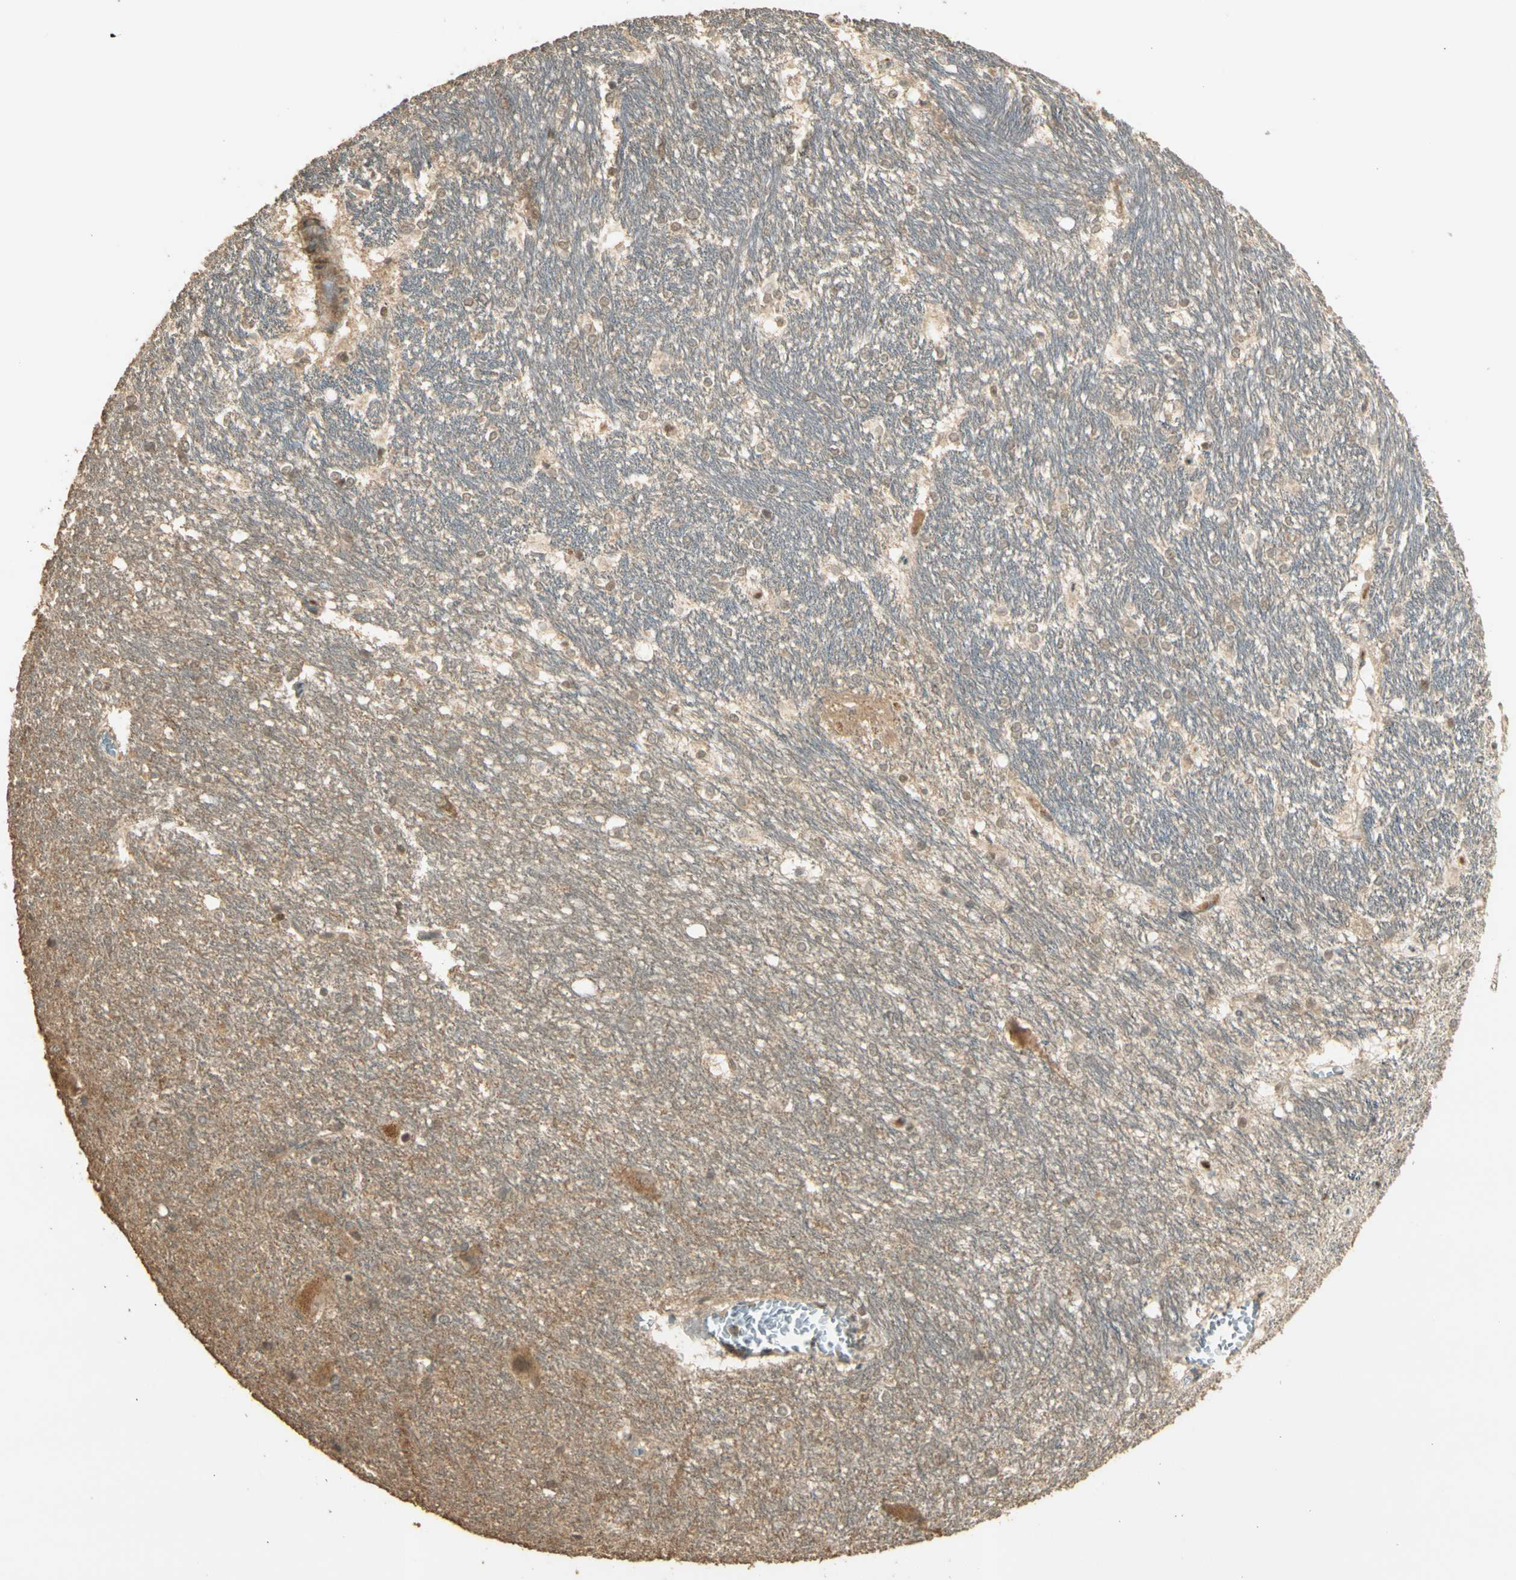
{"staining": {"intensity": "negative", "quantity": "none", "location": "none"}, "tissue": "hippocampus", "cell_type": "Glial cells", "image_type": "normal", "snomed": [{"axis": "morphology", "description": "Normal tissue, NOS"}, {"axis": "topography", "description": "Hippocampus"}], "caption": "A histopathology image of human hippocampus is negative for staining in glial cells. (Brightfield microscopy of DAB immunohistochemistry at high magnification).", "gene": "GMEB2", "patient": {"sex": "female", "age": 19}}